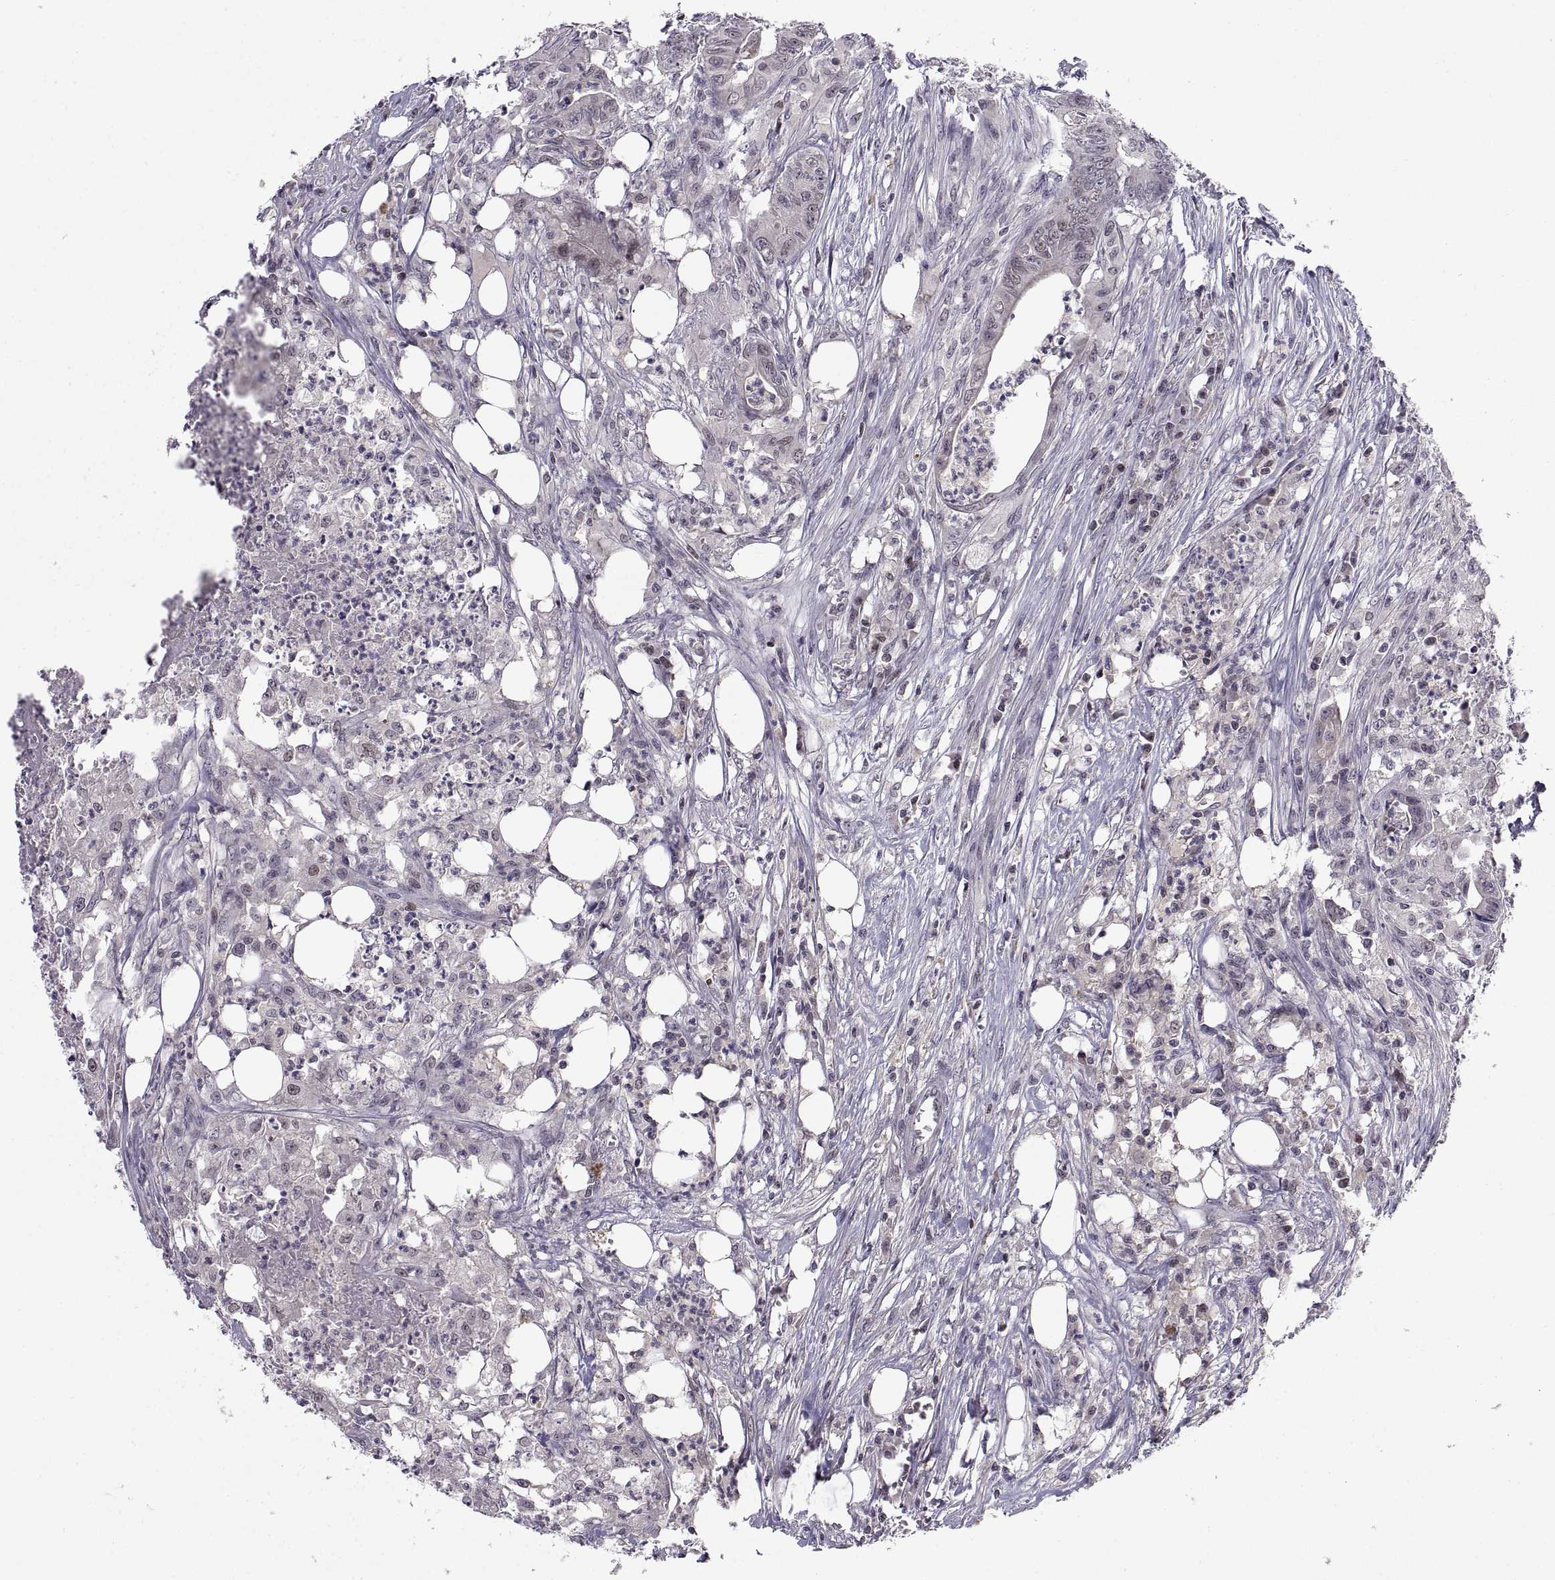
{"staining": {"intensity": "negative", "quantity": "none", "location": "none"}, "tissue": "colorectal cancer", "cell_type": "Tumor cells", "image_type": "cancer", "snomed": [{"axis": "morphology", "description": "Adenocarcinoma, NOS"}, {"axis": "topography", "description": "Colon"}], "caption": "Immunohistochemical staining of adenocarcinoma (colorectal) displays no significant positivity in tumor cells.", "gene": "CHFR", "patient": {"sex": "male", "age": 84}}